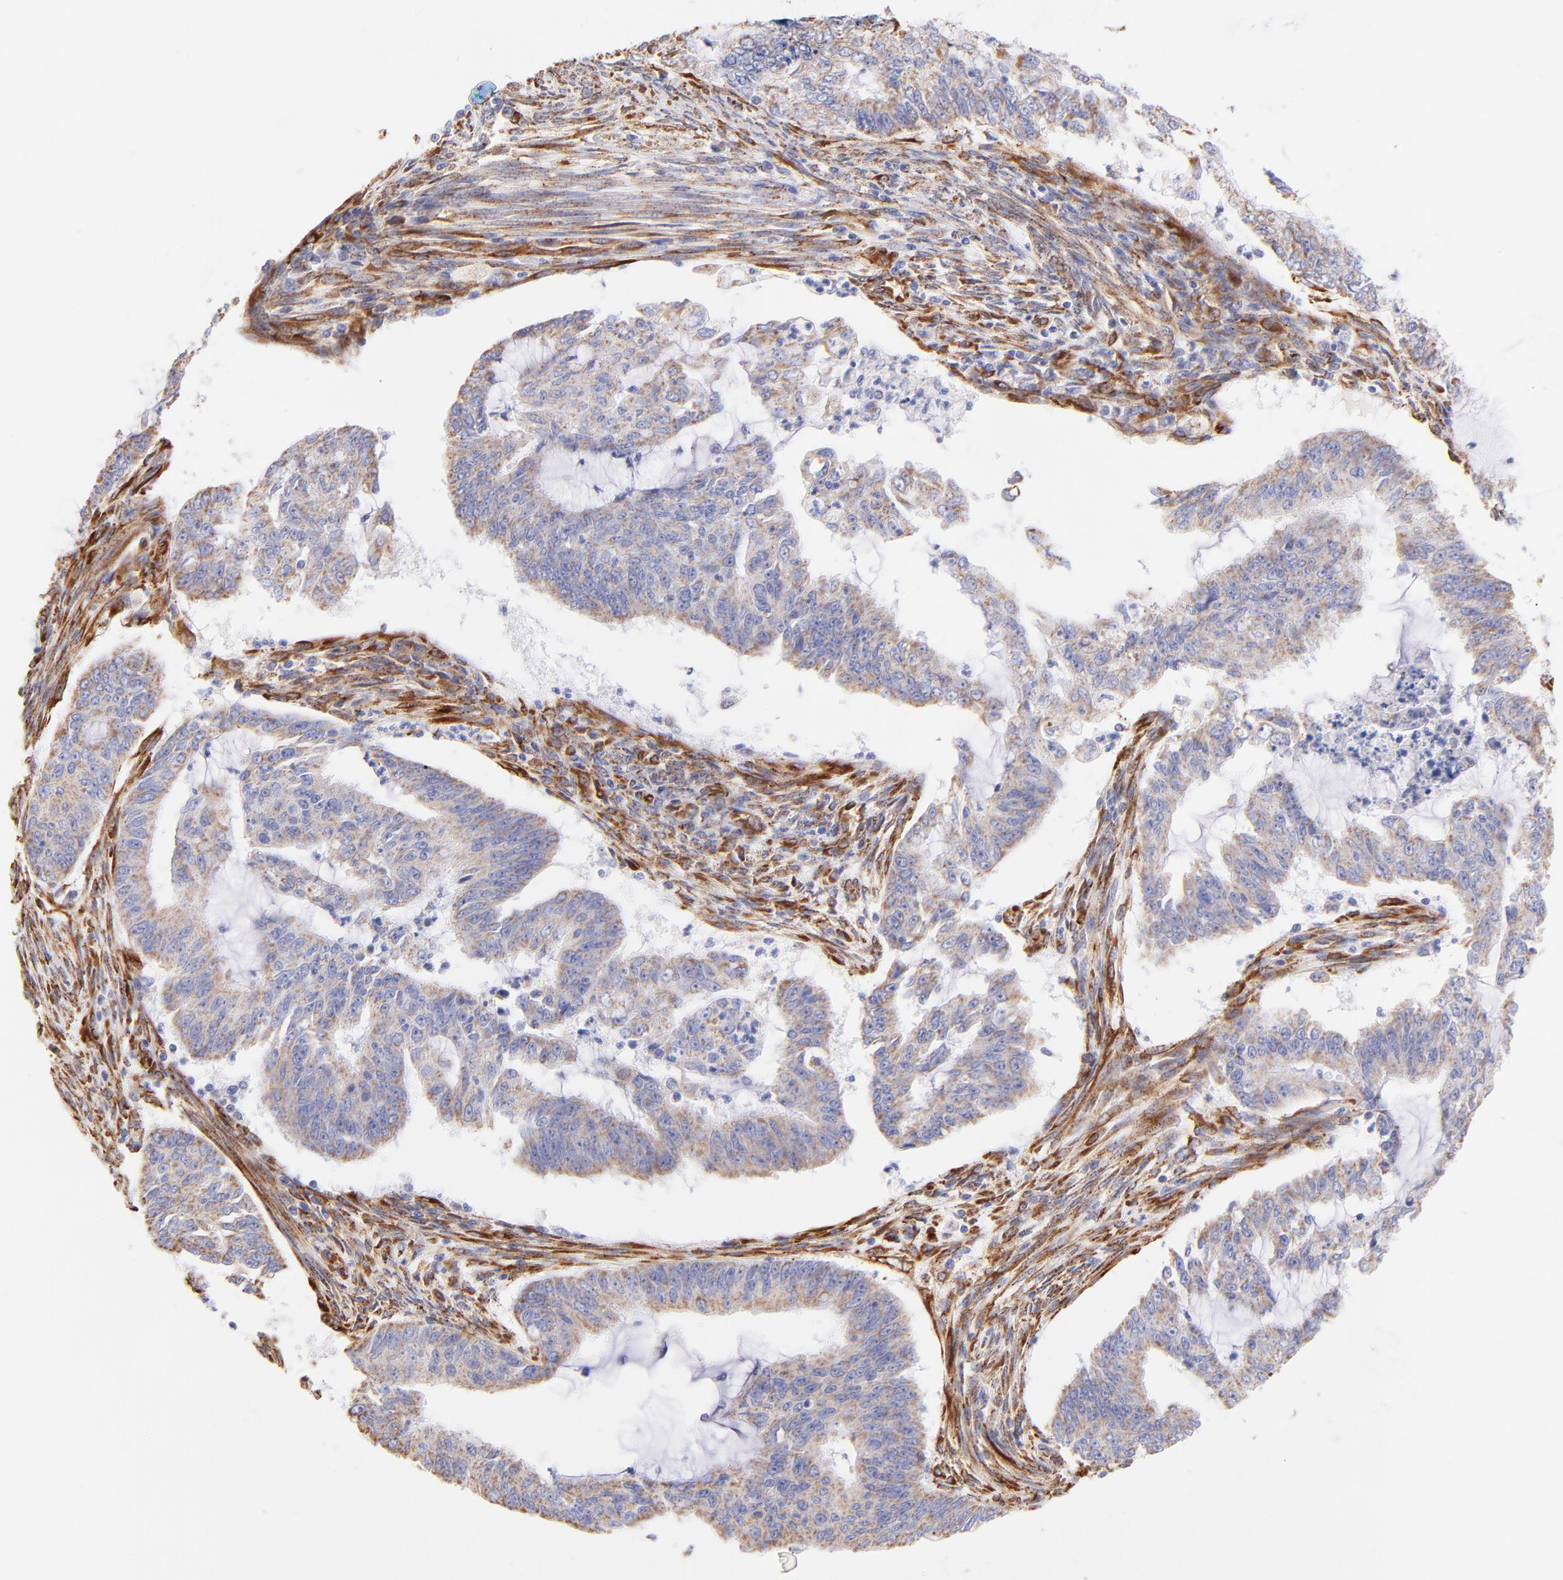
{"staining": {"intensity": "weak", "quantity": ">75%", "location": "cytoplasmic/membranous"}, "tissue": "endometrial cancer", "cell_type": "Tumor cells", "image_type": "cancer", "snomed": [{"axis": "morphology", "description": "Adenocarcinoma, NOS"}, {"axis": "topography", "description": "Endometrium"}], "caption": "Immunohistochemical staining of endometrial cancer (adenocarcinoma) exhibits weak cytoplasmic/membranous protein staining in approximately >75% of tumor cells.", "gene": "SPARC", "patient": {"sex": "female", "age": 75}}